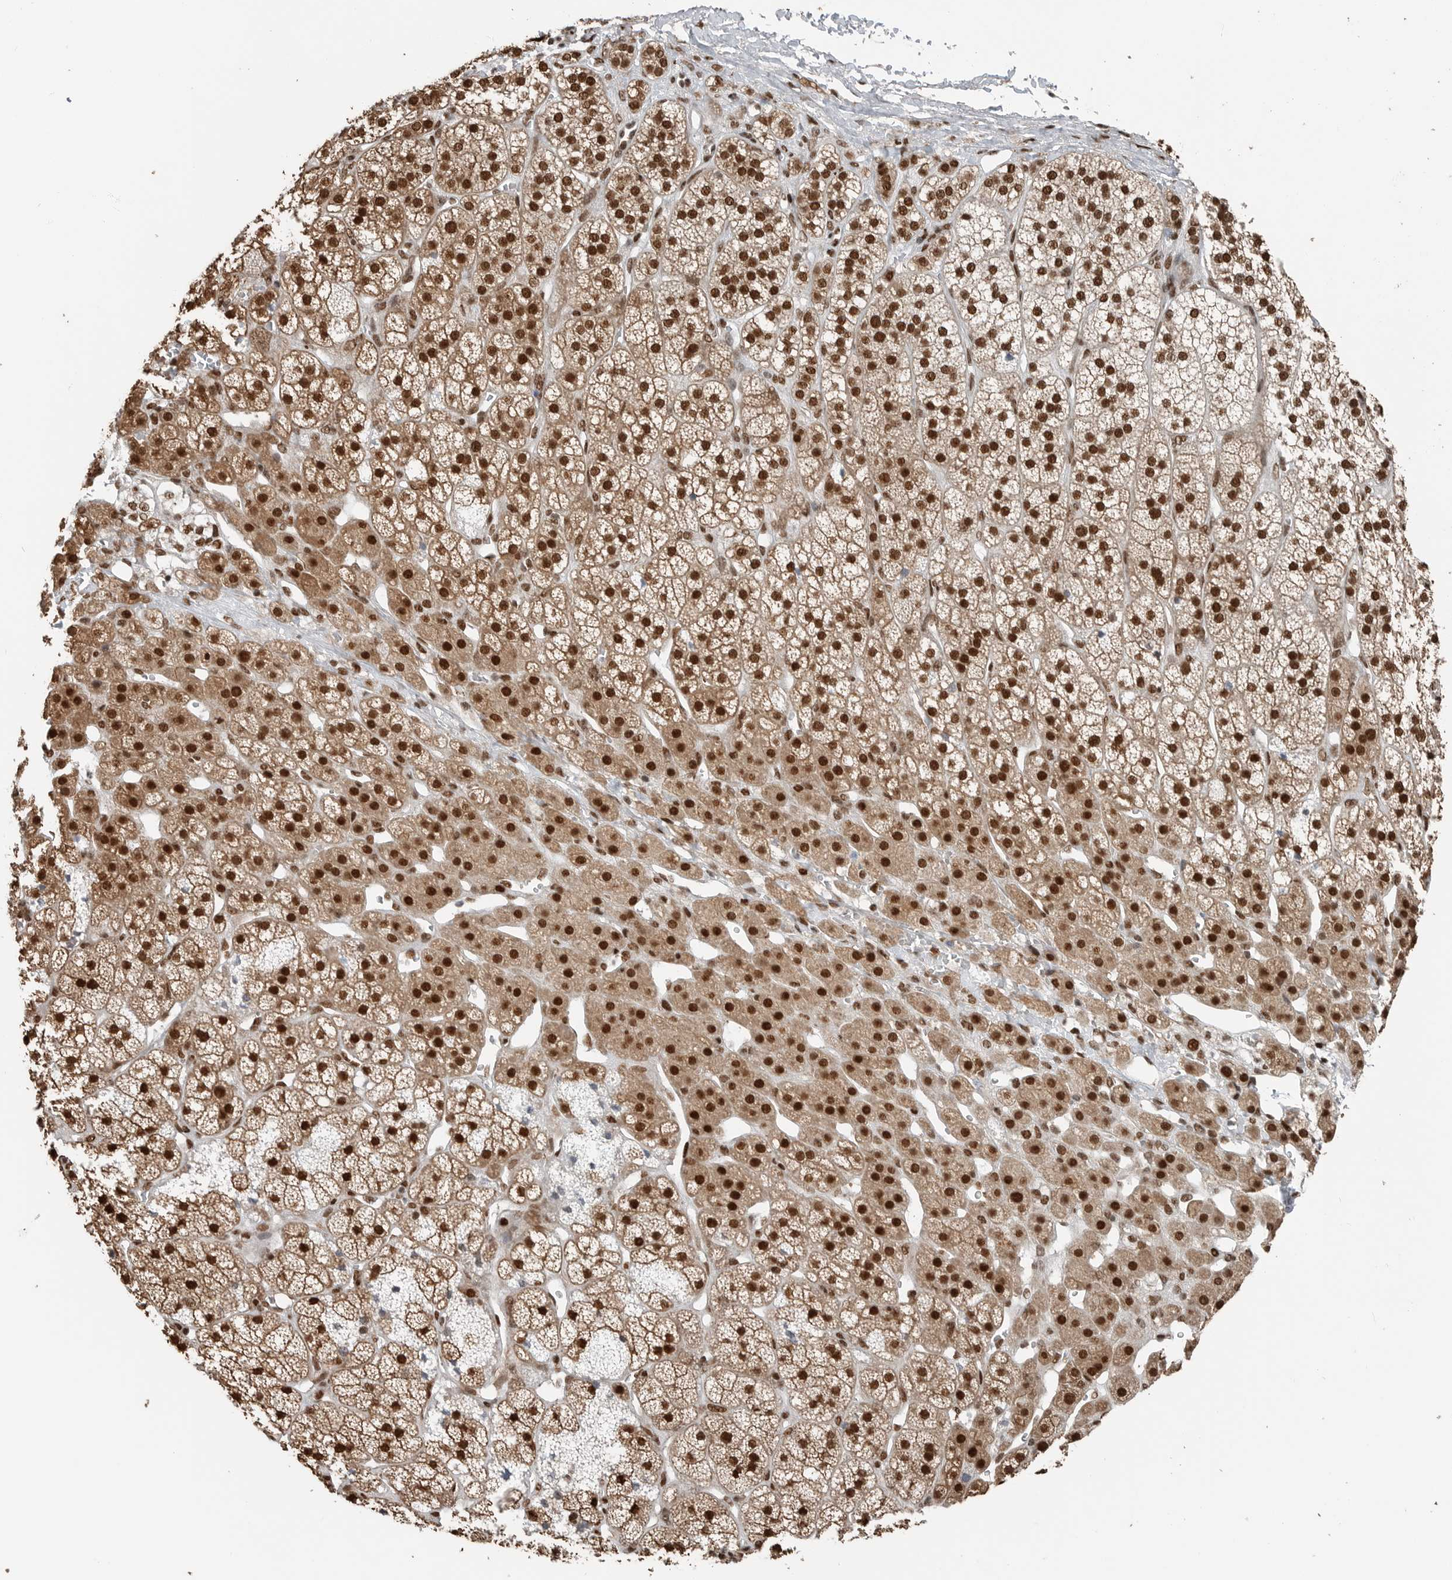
{"staining": {"intensity": "strong", "quantity": ">75%", "location": "cytoplasmic/membranous,nuclear"}, "tissue": "adrenal gland", "cell_type": "Glandular cells", "image_type": "normal", "snomed": [{"axis": "morphology", "description": "Normal tissue, NOS"}, {"axis": "topography", "description": "Adrenal gland"}], "caption": "Immunohistochemistry micrograph of normal adrenal gland: human adrenal gland stained using IHC demonstrates high levels of strong protein expression localized specifically in the cytoplasmic/membranous,nuclear of glandular cells, appearing as a cytoplasmic/membranous,nuclear brown color.", "gene": "BLZF1", "patient": {"sex": "male", "age": 56}}